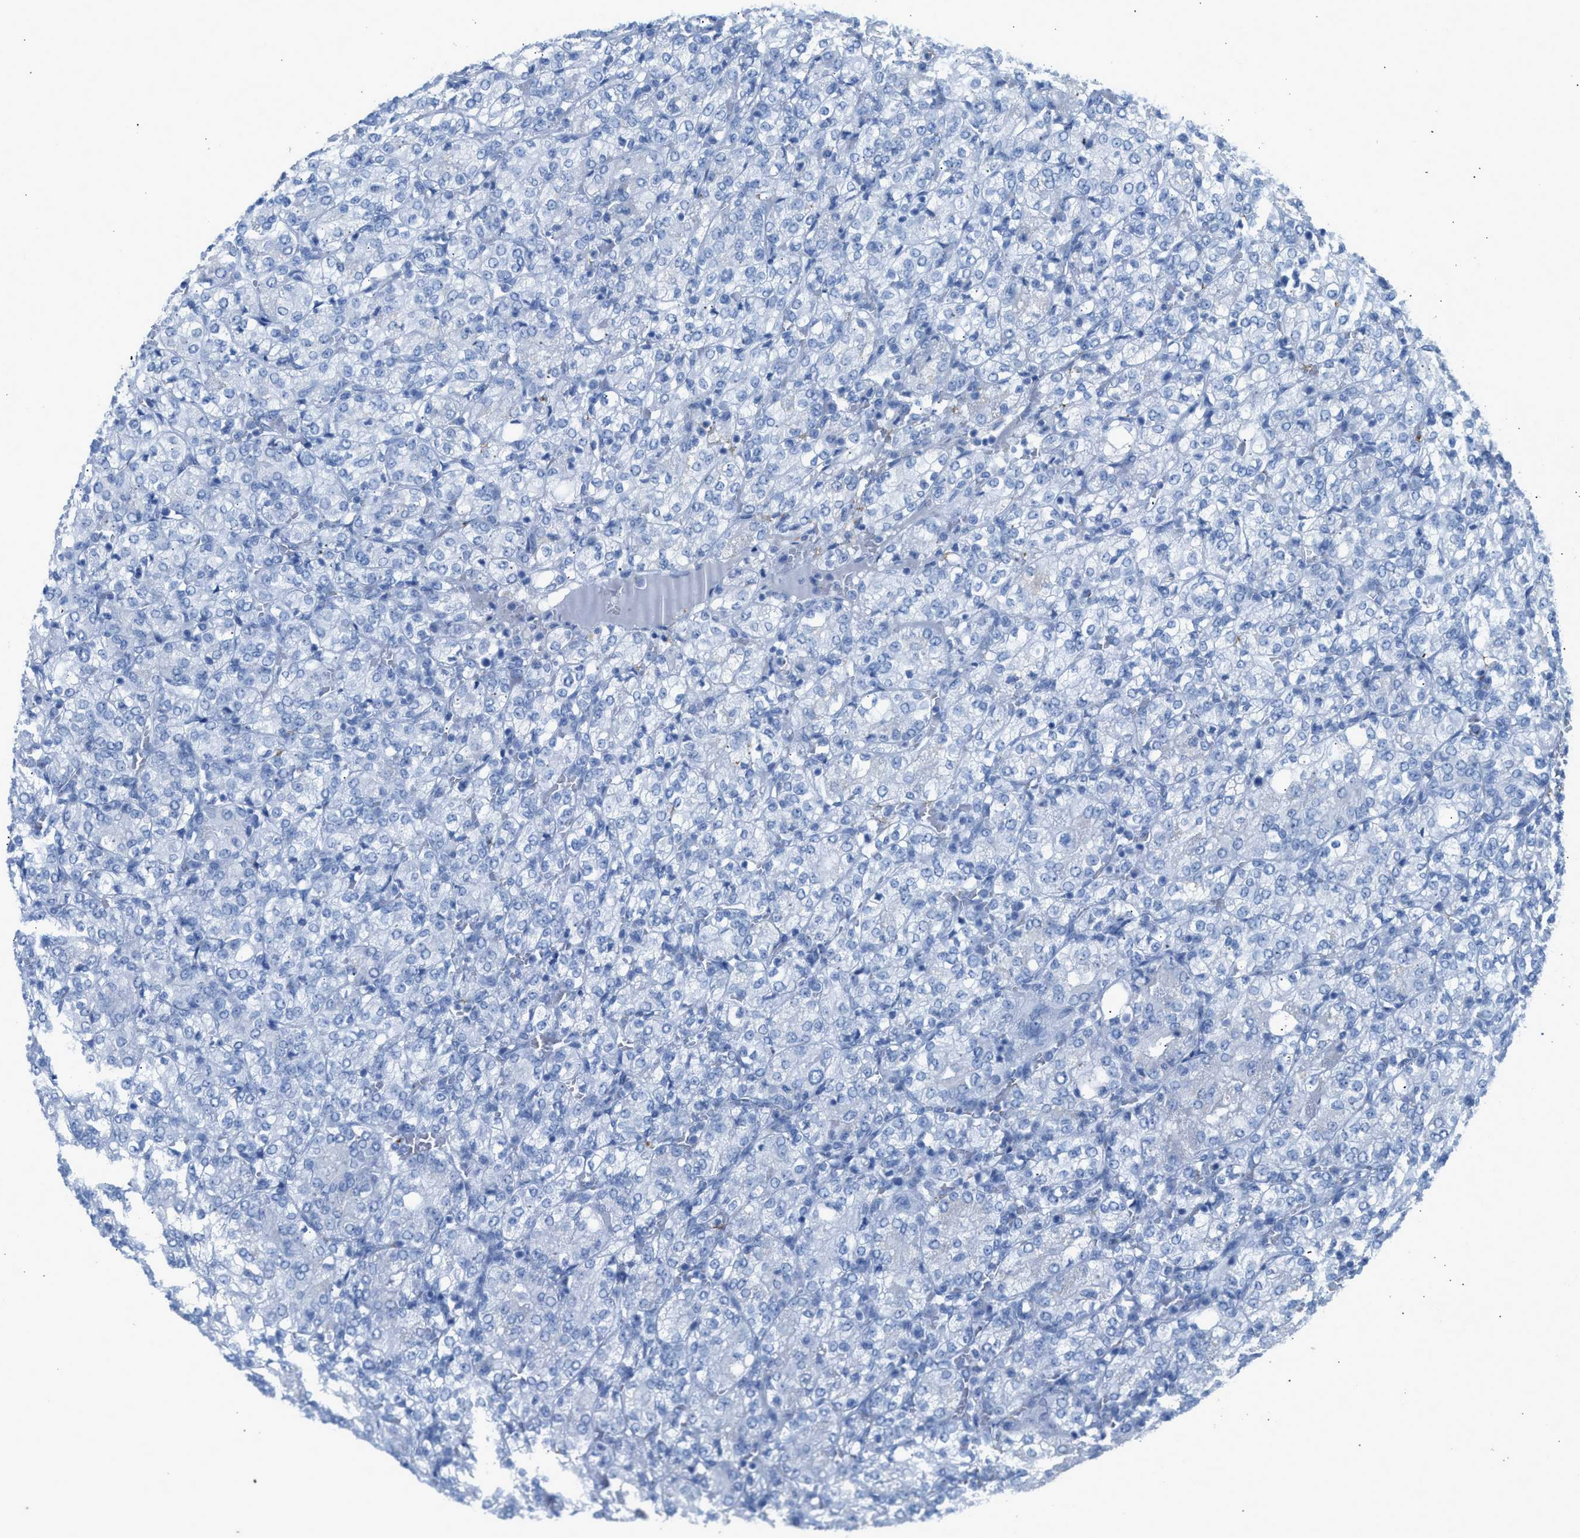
{"staining": {"intensity": "negative", "quantity": "none", "location": "none"}, "tissue": "renal cancer", "cell_type": "Tumor cells", "image_type": "cancer", "snomed": [{"axis": "morphology", "description": "Adenocarcinoma, NOS"}, {"axis": "topography", "description": "Kidney"}], "caption": "Immunohistochemistry image of human renal cancer (adenocarcinoma) stained for a protein (brown), which shows no expression in tumor cells.", "gene": "FAIM2", "patient": {"sex": "male", "age": 77}}